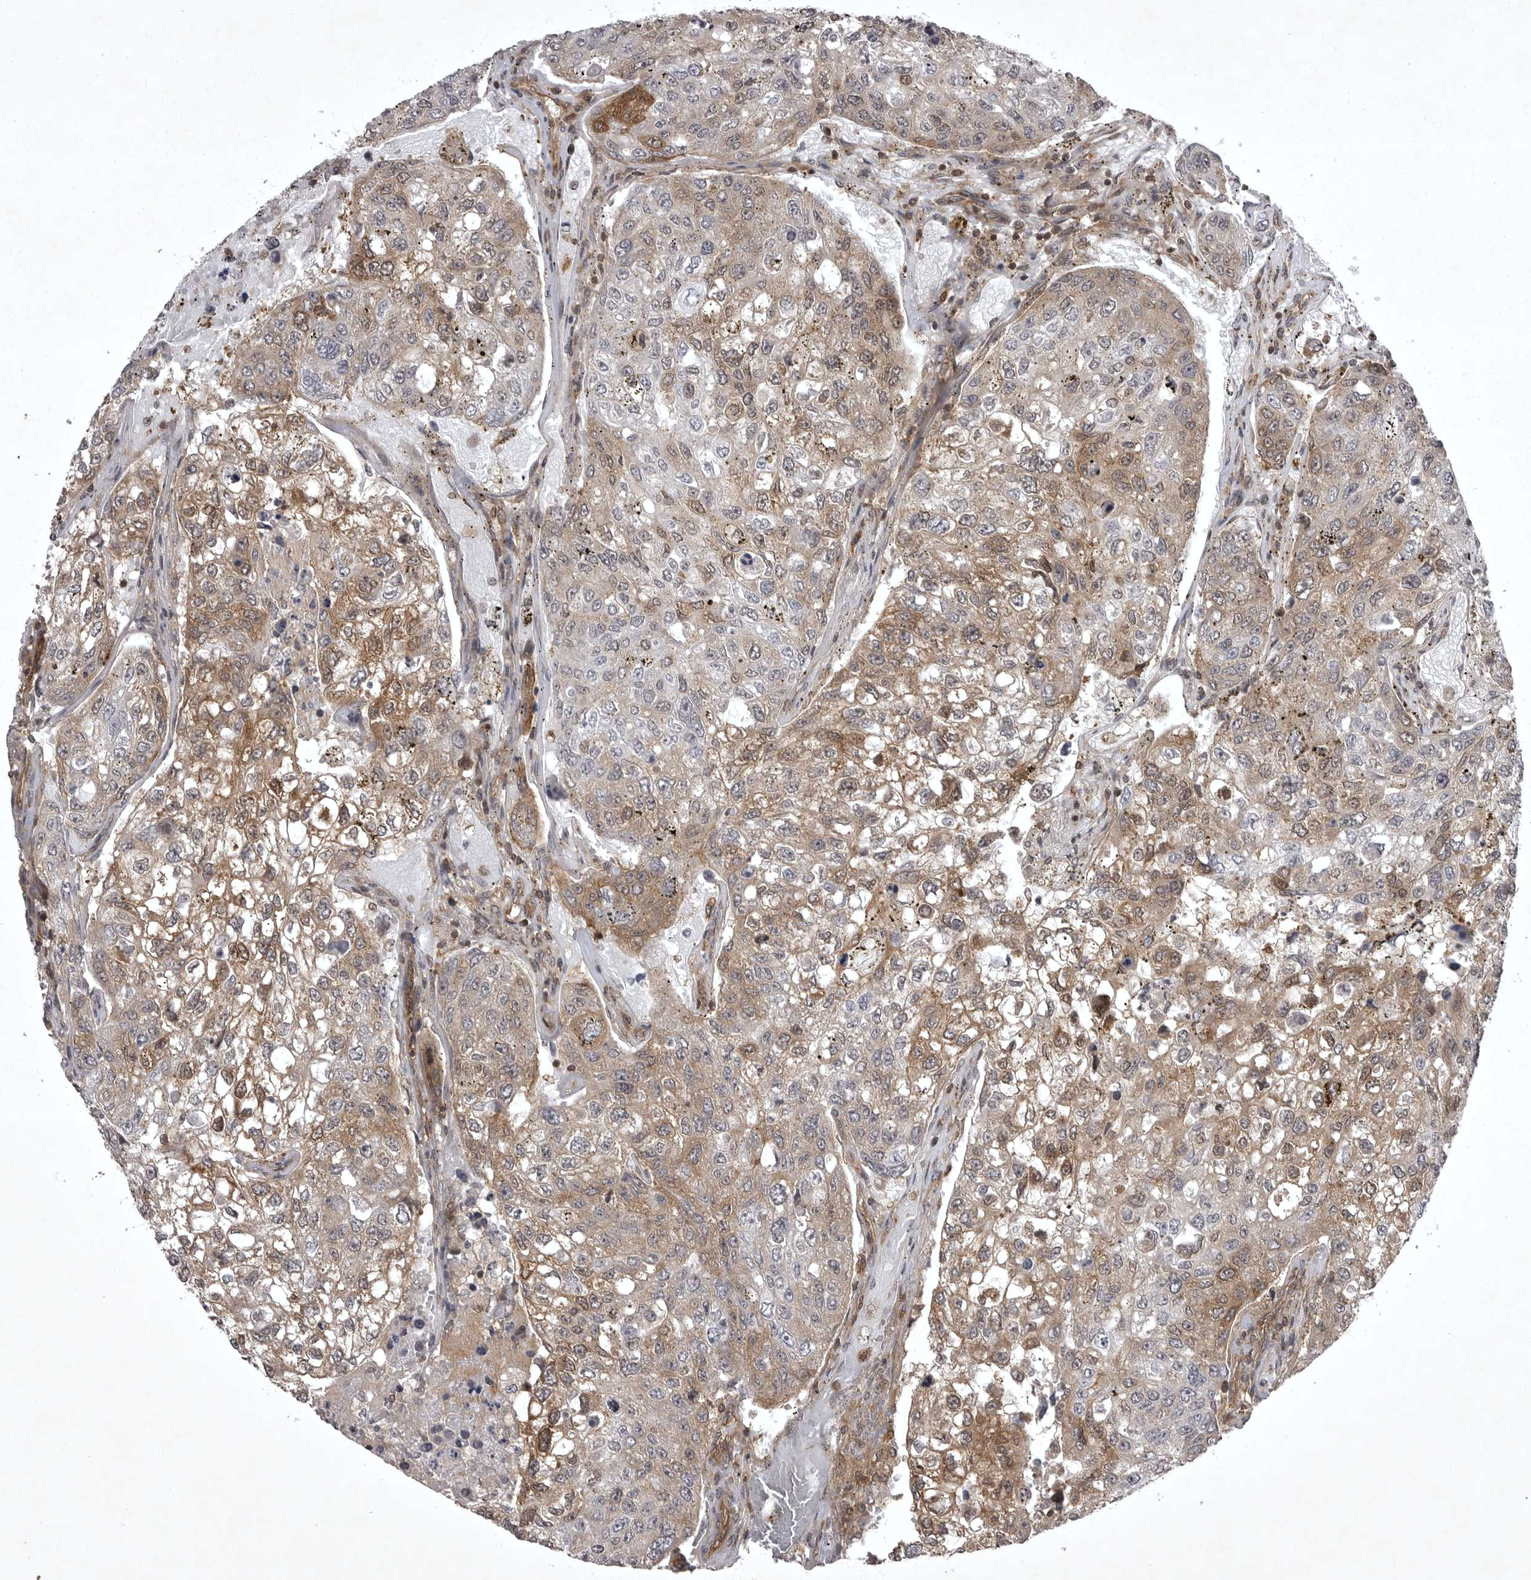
{"staining": {"intensity": "moderate", "quantity": "25%-75%", "location": "cytoplasmic/membranous"}, "tissue": "urothelial cancer", "cell_type": "Tumor cells", "image_type": "cancer", "snomed": [{"axis": "morphology", "description": "Urothelial carcinoma, High grade"}, {"axis": "topography", "description": "Lymph node"}, {"axis": "topography", "description": "Urinary bladder"}], "caption": "Immunohistochemistry (IHC) histopathology image of human urothelial cancer stained for a protein (brown), which displays medium levels of moderate cytoplasmic/membranous expression in approximately 25%-75% of tumor cells.", "gene": "STK24", "patient": {"sex": "male", "age": 51}}